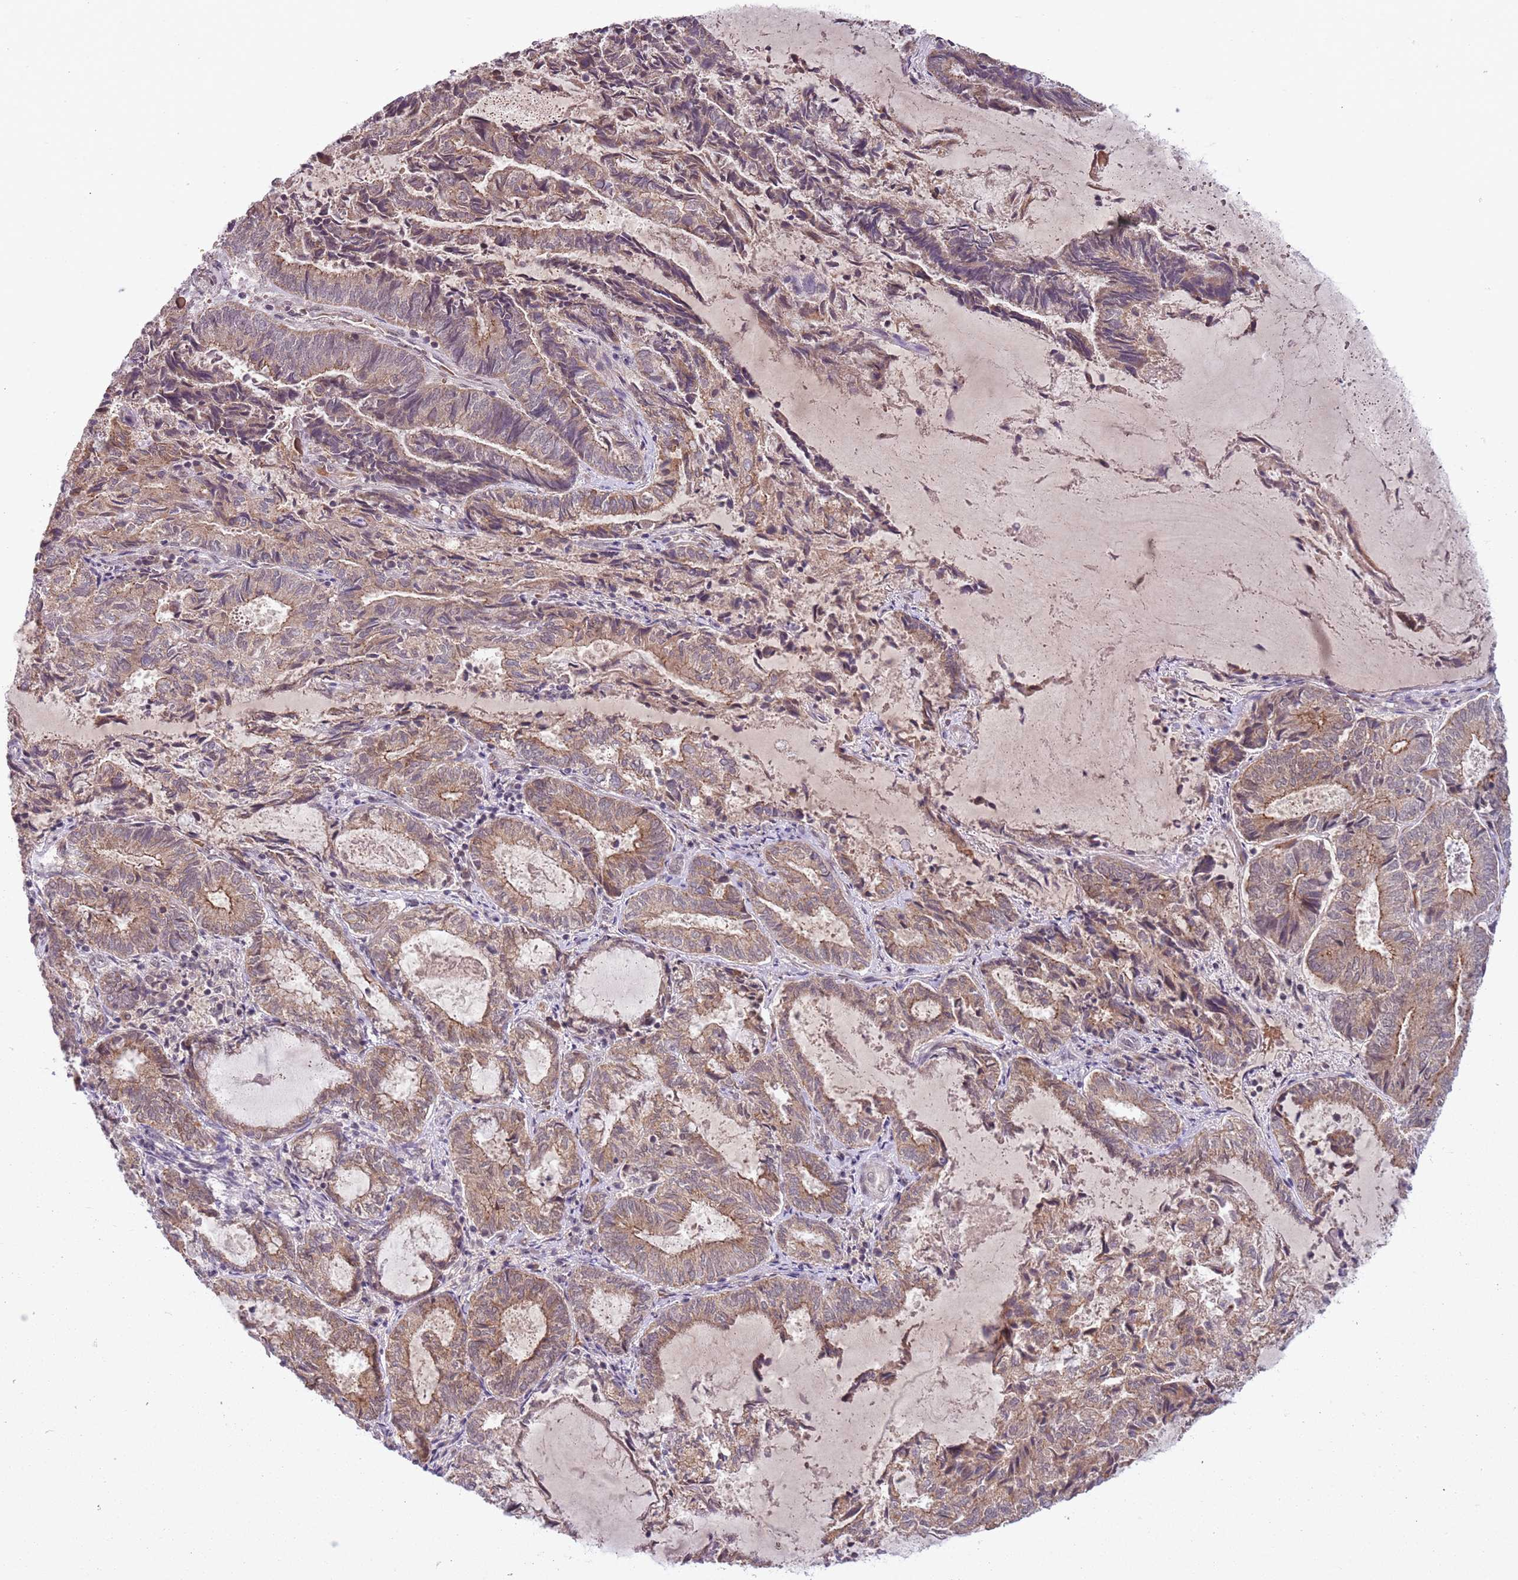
{"staining": {"intensity": "moderate", "quantity": ">75%", "location": "cytoplasmic/membranous"}, "tissue": "endometrial cancer", "cell_type": "Tumor cells", "image_type": "cancer", "snomed": [{"axis": "morphology", "description": "Adenocarcinoma, NOS"}, {"axis": "topography", "description": "Endometrium"}], "caption": "This micrograph reveals endometrial cancer stained with IHC to label a protein in brown. The cytoplasmic/membranous of tumor cells show moderate positivity for the protein. Nuclei are counter-stained blue.", "gene": "TM2D1", "patient": {"sex": "female", "age": 80}}